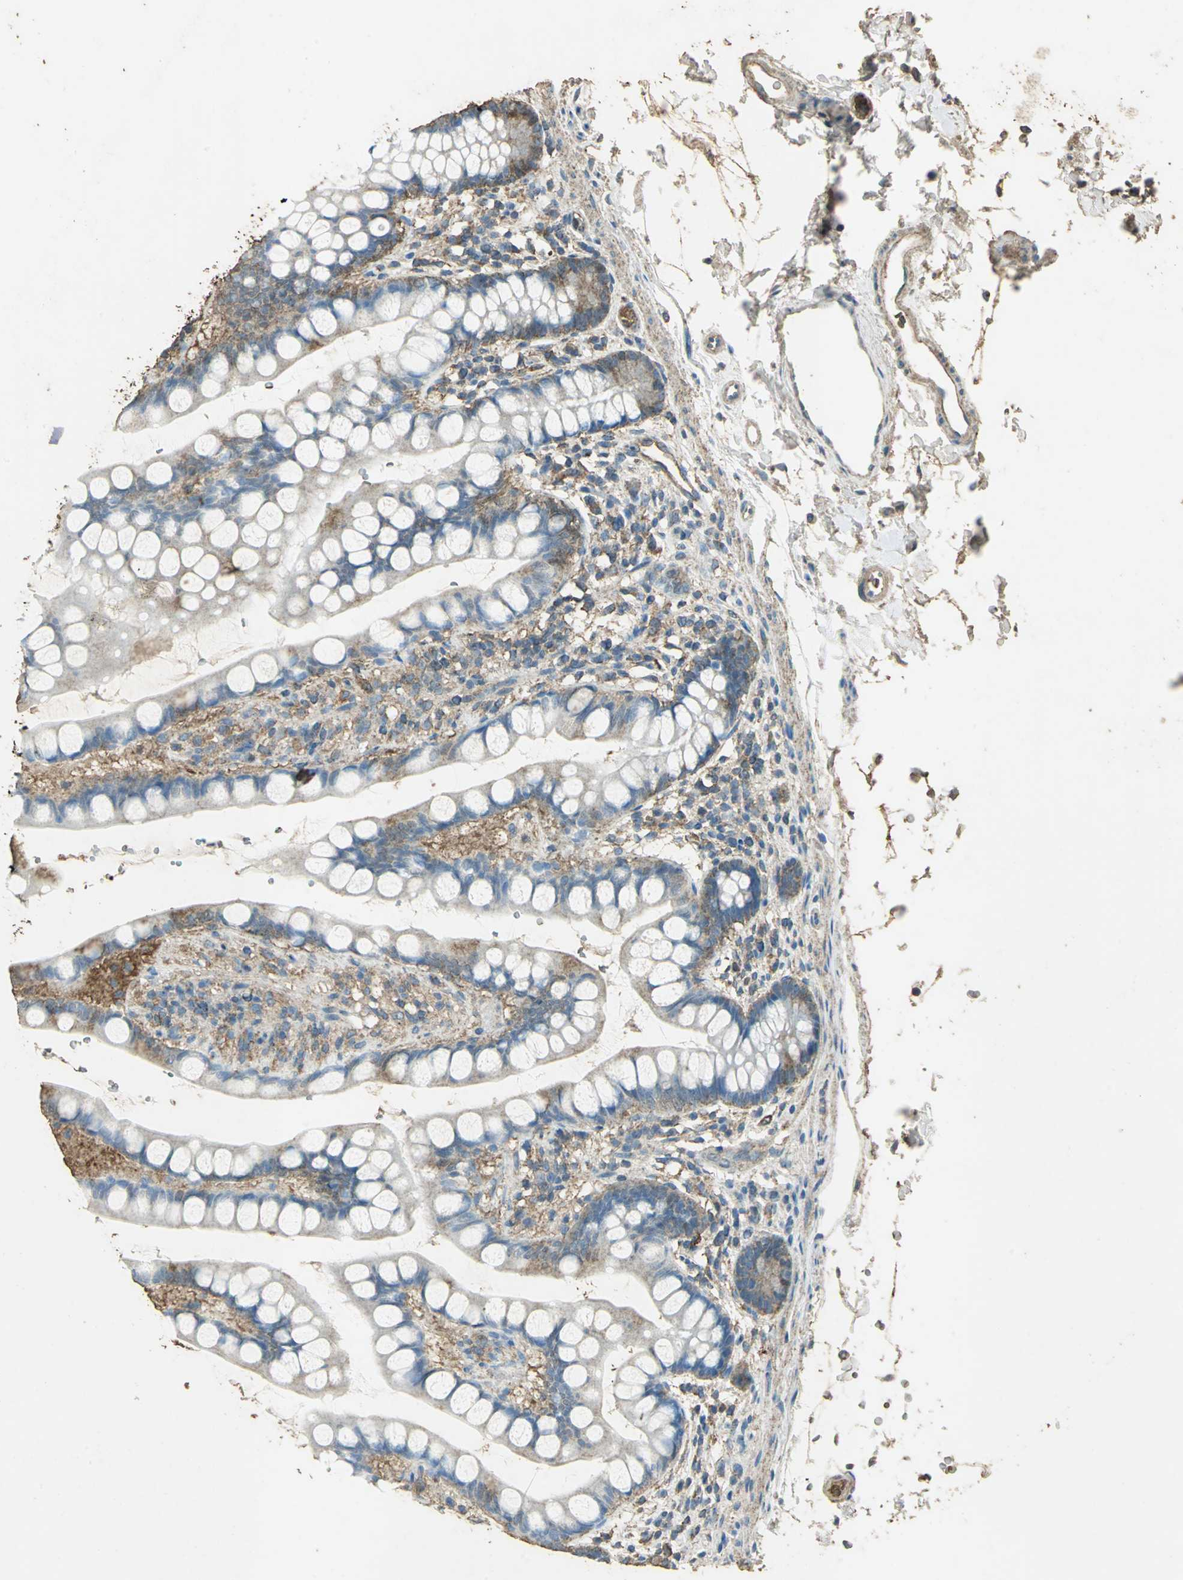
{"staining": {"intensity": "moderate", "quantity": ">75%", "location": "cytoplasmic/membranous"}, "tissue": "small intestine", "cell_type": "Glandular cells", "image_type": "normal", "snomed": [{"axis": "morphology", "description": "Normal tissue, NOS"}, {"axis": "topography", "description": "Small intestine"}], "caption": "A brown stain labels moderate cytoplasmic/membranous positivity of a protein in glandular cells of benign human small intestine. Ihc stains the protein of interest in brown and the nuclei are stained blue.", "gene": "TRAPPC2", "patient": {"sex": "female", "age": 58}}